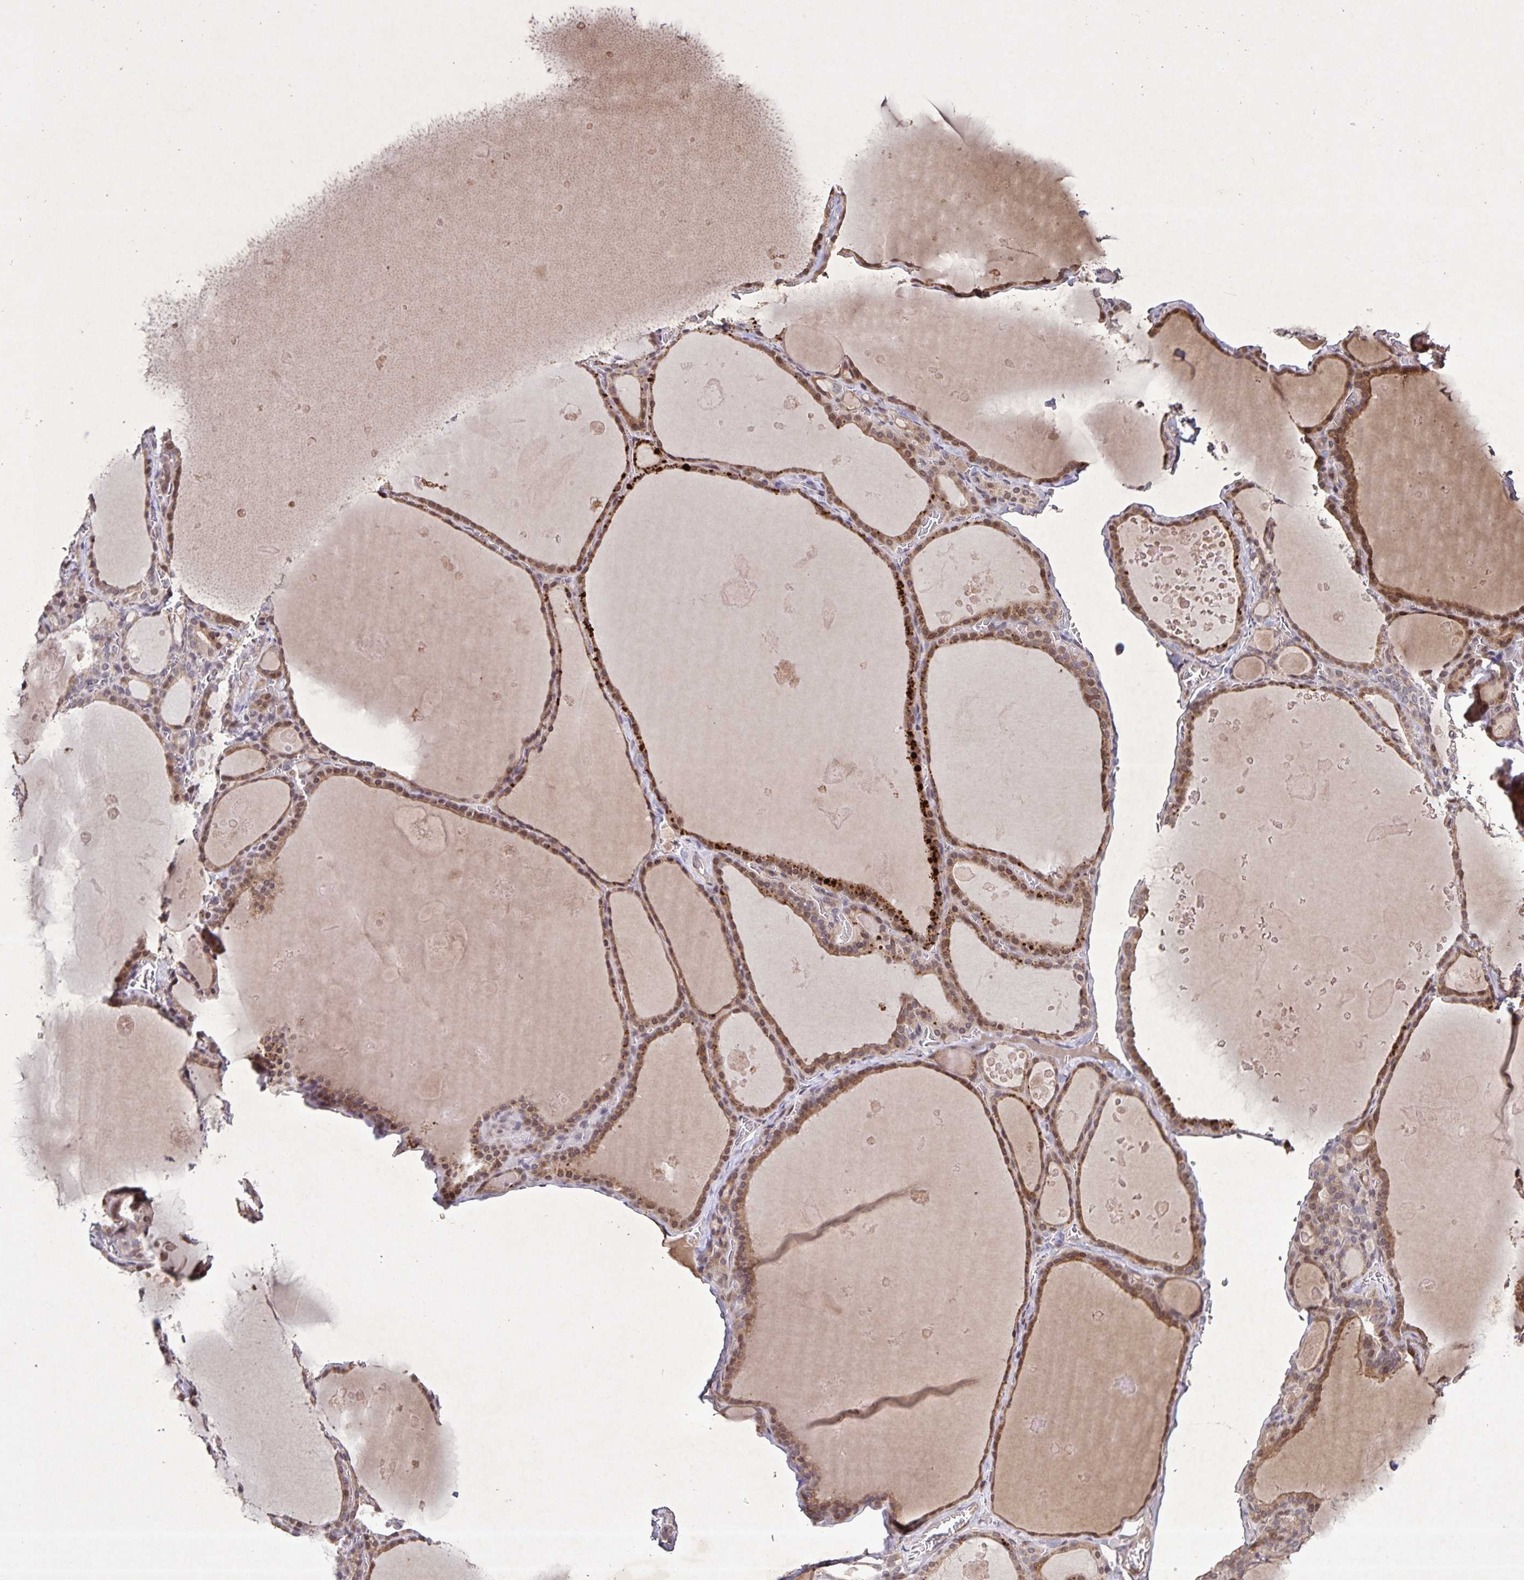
{"staining": {"intensity": "moderate", "quantity": ">75%", "location": "cytoplasmic/membranous,nuclear"}, "tissue": "thyroid gland", "cell_type": "Glandular cells", "image_type": "normal", "snomed": [{"axis": "morphology", "description": "Normal tissue, NOS"}, {"axis": "topography", "description": "Thyroid gland"}], "caption": "A brown stain highlights moderate cytoplasmic/membranous,nuclear staining of a protein in glandular cells of benign thyroid gland. The staining was performed using DAB, with brown indicating positive protein expression. Nuclei are stained blue with hematoxylin.", "gene": "GDF2", "patient": {"sex": "male", "age": 56}}